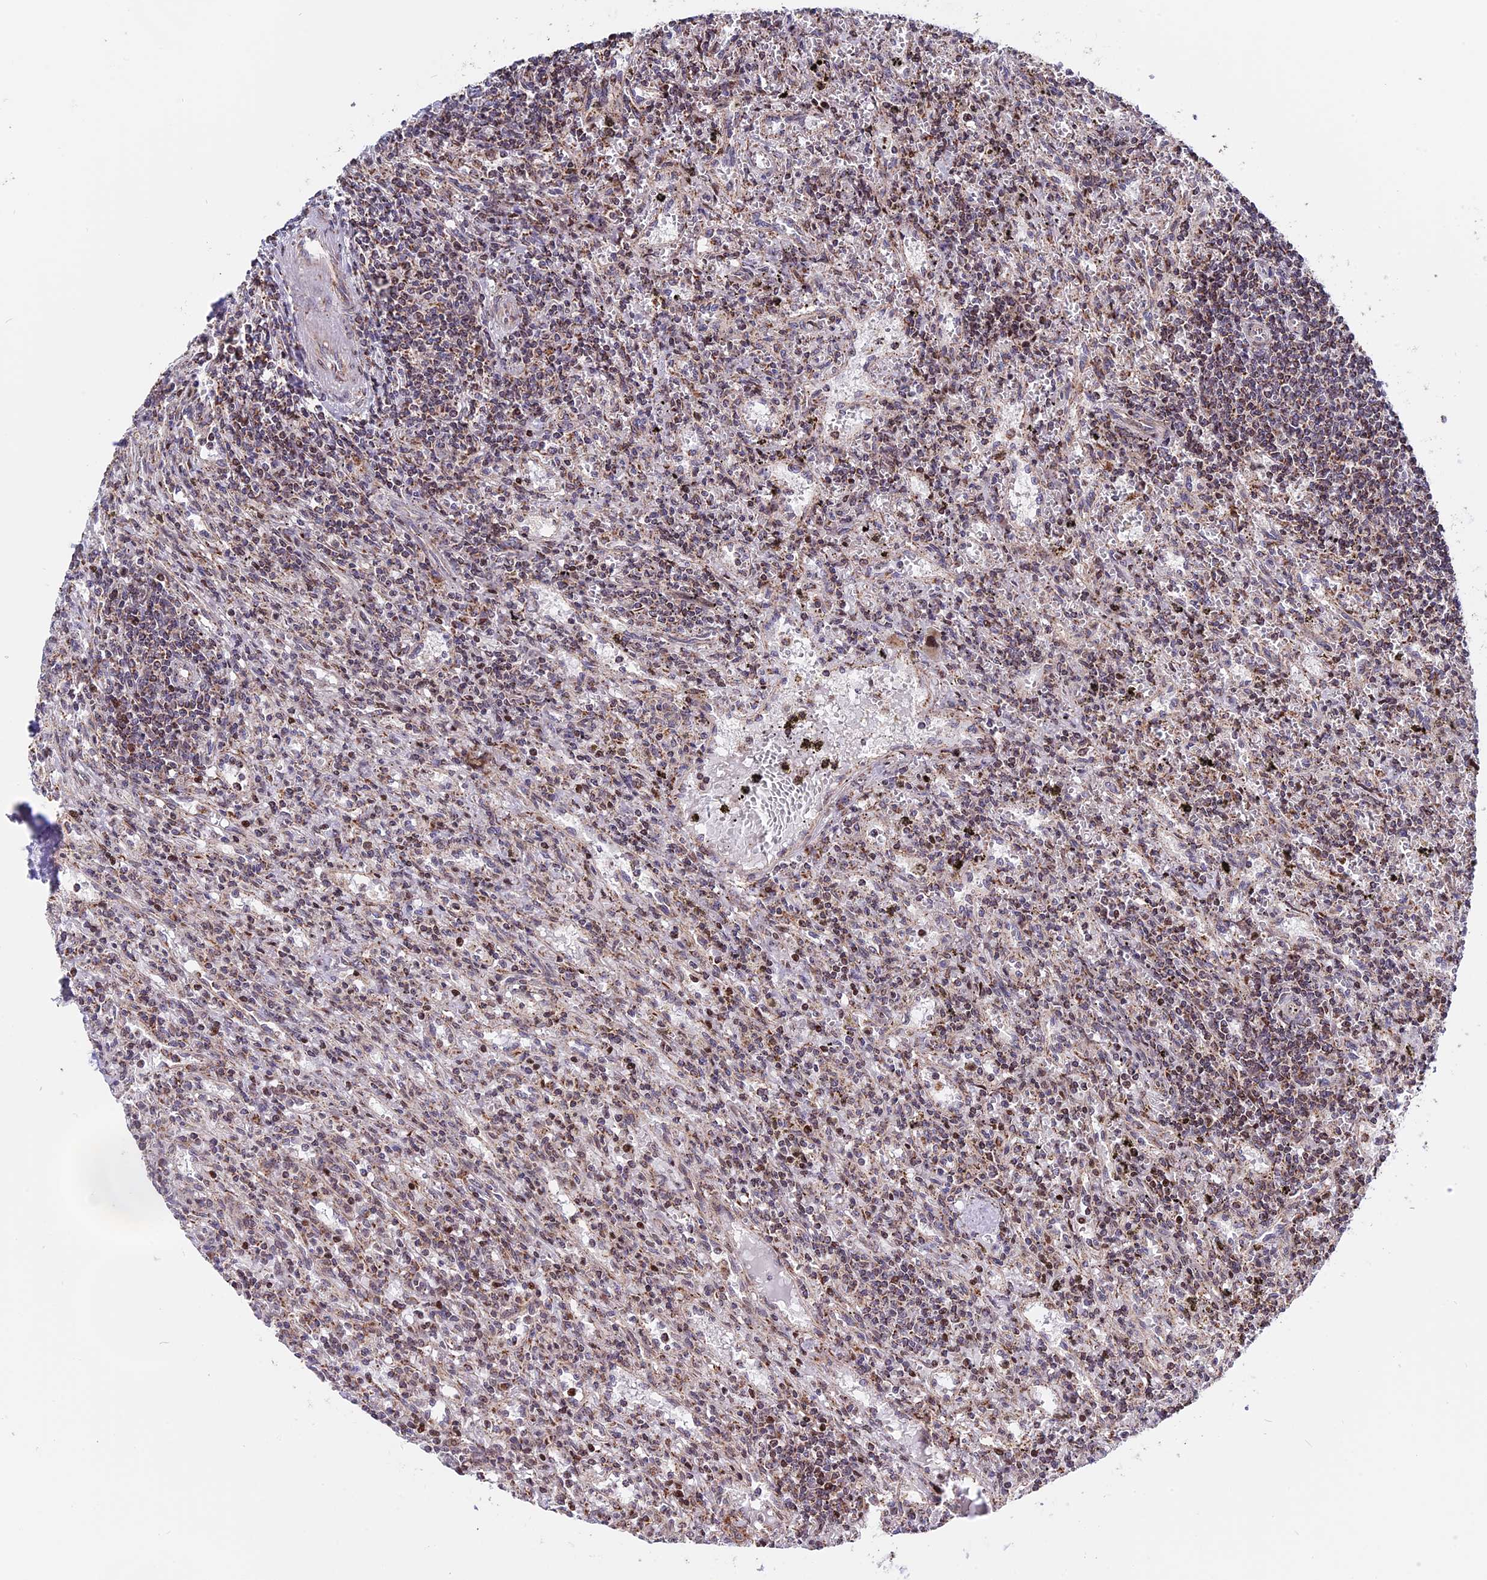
{"staining": {"intensity": "moderate", "quantity": ">75%", "location": "cytoplasmic/membranous"}, "tissue": "lymphoma", "cell_type": "Tumor cells", "image_type": "cancer", "snomed": [{"axis": "morphology", "description": "Malignant lymphoma, non-Hodgkin's type, Low grade"}, {"axis": "topography", "description": "Spleen"}], "caption": "A medium amount of moderate cytoplasmic/membranous staining is present in approximately >75% of tumor cells in low-grade malignant lymphoma, non-Hodgkin's type tissue.", "gene": "FAM174C", "patient": {"sex": "male", "age": 76}}